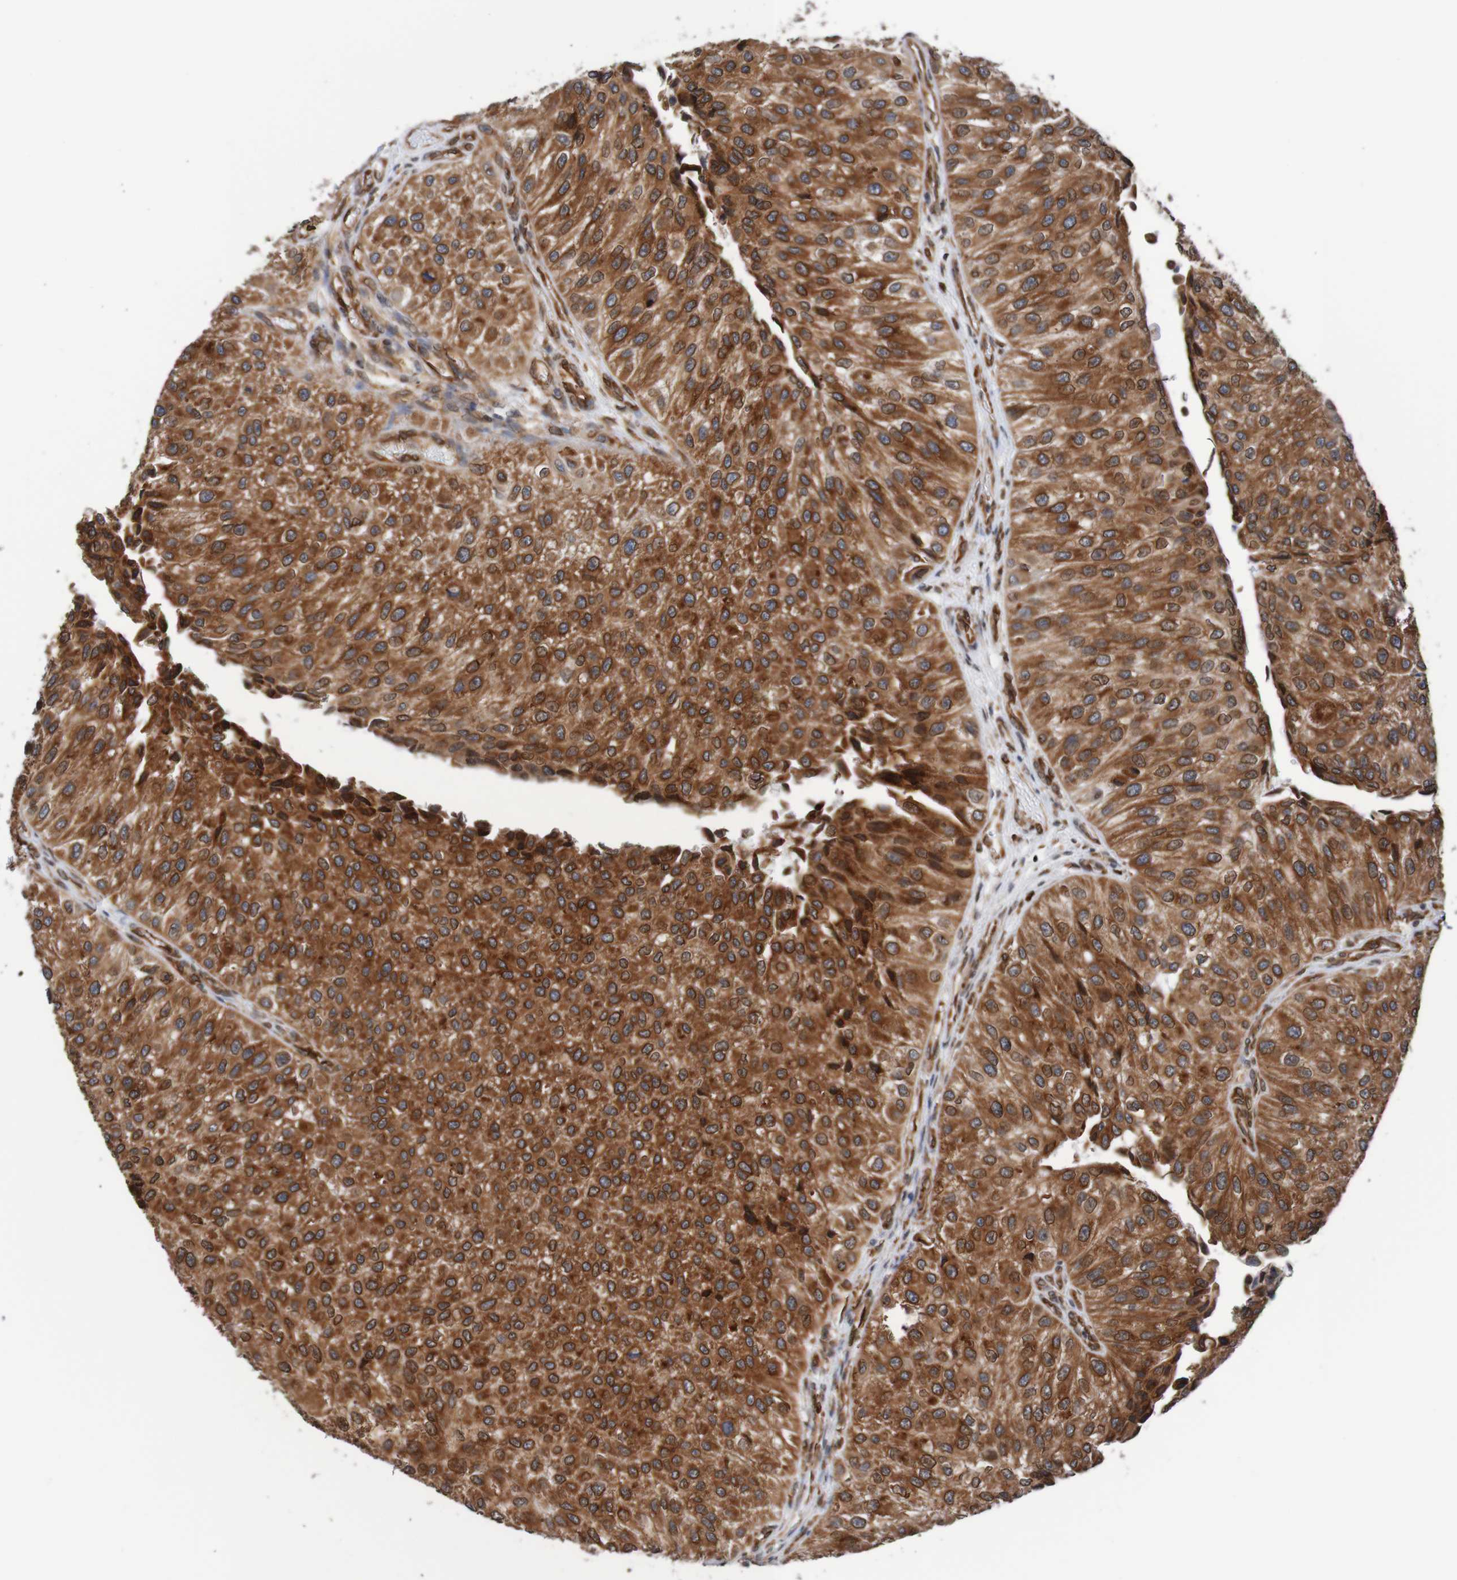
{"staining": {"intensity": "strong", "quantity": ">75%", "location": "cytoplasmic/membranous,nuclear"}, "tissue": "urothelial cancer", "cell_type": "Tumor cells", "image_type": "cancer", "snomed": [{"axis": "morphology", "description": "Urothelial carcinoma, High grade"}, {"axis": "topography", "description": "Kidney"}, {"axis": "topography", "description": "Urinary bladder"}], "caption": "Immunohistochemistry (IHC) photomicrograph of human urothelial cancer stained for a protein (brown), which demonstrates high levels of strong cytoplasmic/membranous and nuclear positivity in about >75% of tumor cells.", "gene": "TMEM109", "patient": {"sex": "male", "age": 77}}